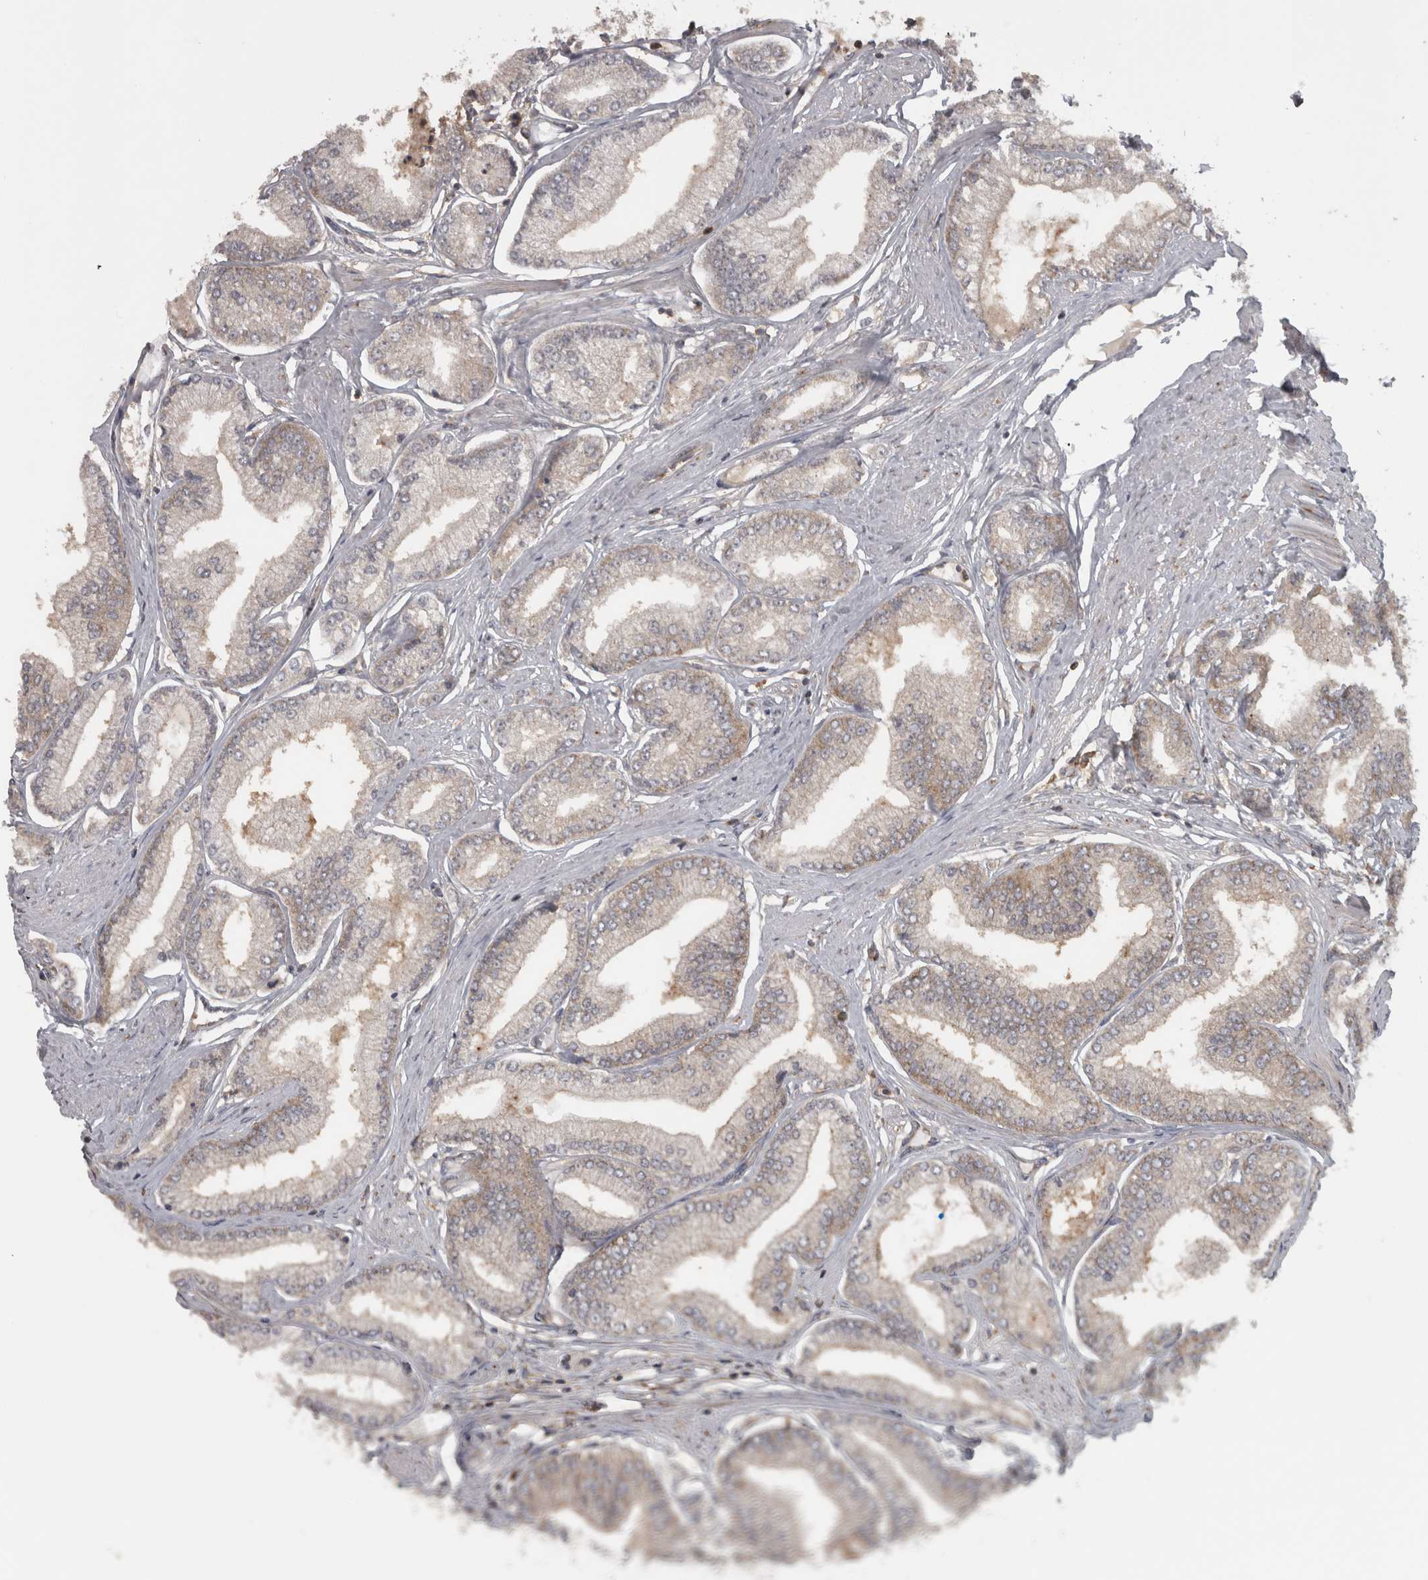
{"staining": {"intensity": "weak", "quantity": "<25%", "location": "cytoplasmic/membranous"}, "tissue": "prostate cancer", "cell_type": "Tumor cells", "image_type": "cancer", "snomed": [{"axis": "morphology", "description": "Adenocarcinoma, Low grade"}, {"axis": "topography", "description": "Prostate"}], "caption": "A micrograph of low-grade adenocarcinoma (prostate) stained for a protein demonstrates no brown staining in tumor cells.", "gene": "MICU3", "patient": {"sex": "male", "age": 52}}